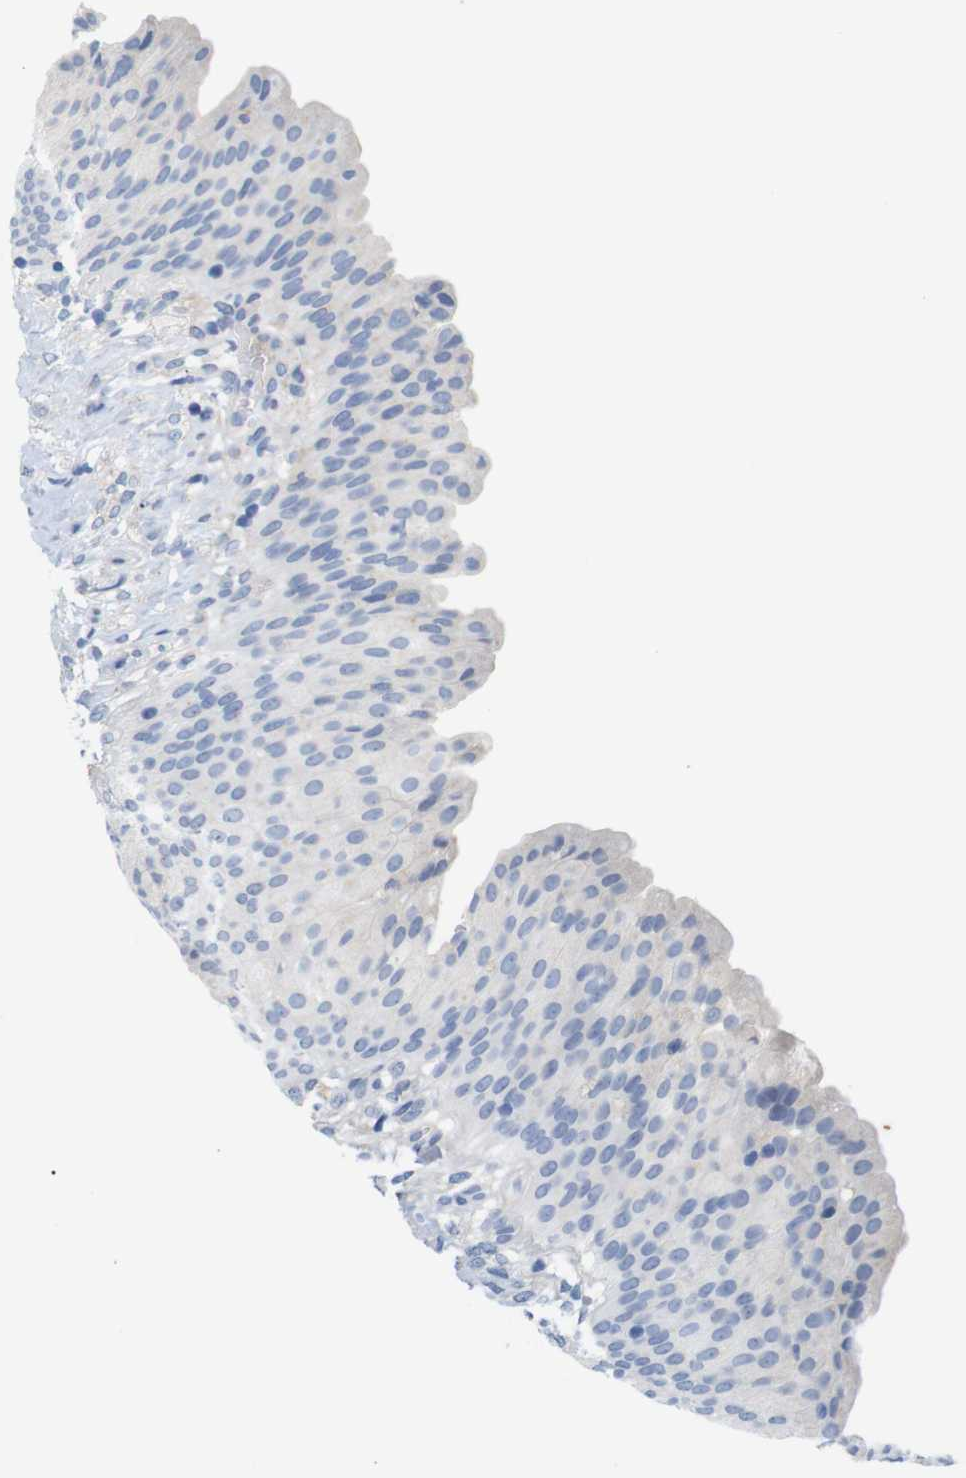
{"staining": {"intensity": "negative", "quantity": "none", "location": "none"}, "tissue": "urinary bladder", "cell_type": "Urothelial cells", "image_type": "normal", "snomed": [{"axis": "morphology", "description": "Normal tissue, NOS"}, {"axis": "topography", "description": "Urinary bladder"}], "caption": "Immunohistochemistry (IHC) histopathology image of normal urinary bladder stained for a protein (brown), which exhibits no expression in urothelial cells. Nuclei are stained in blue.", "gene": "ITGA5", "patient": {"sex": "female", "age": 79}}